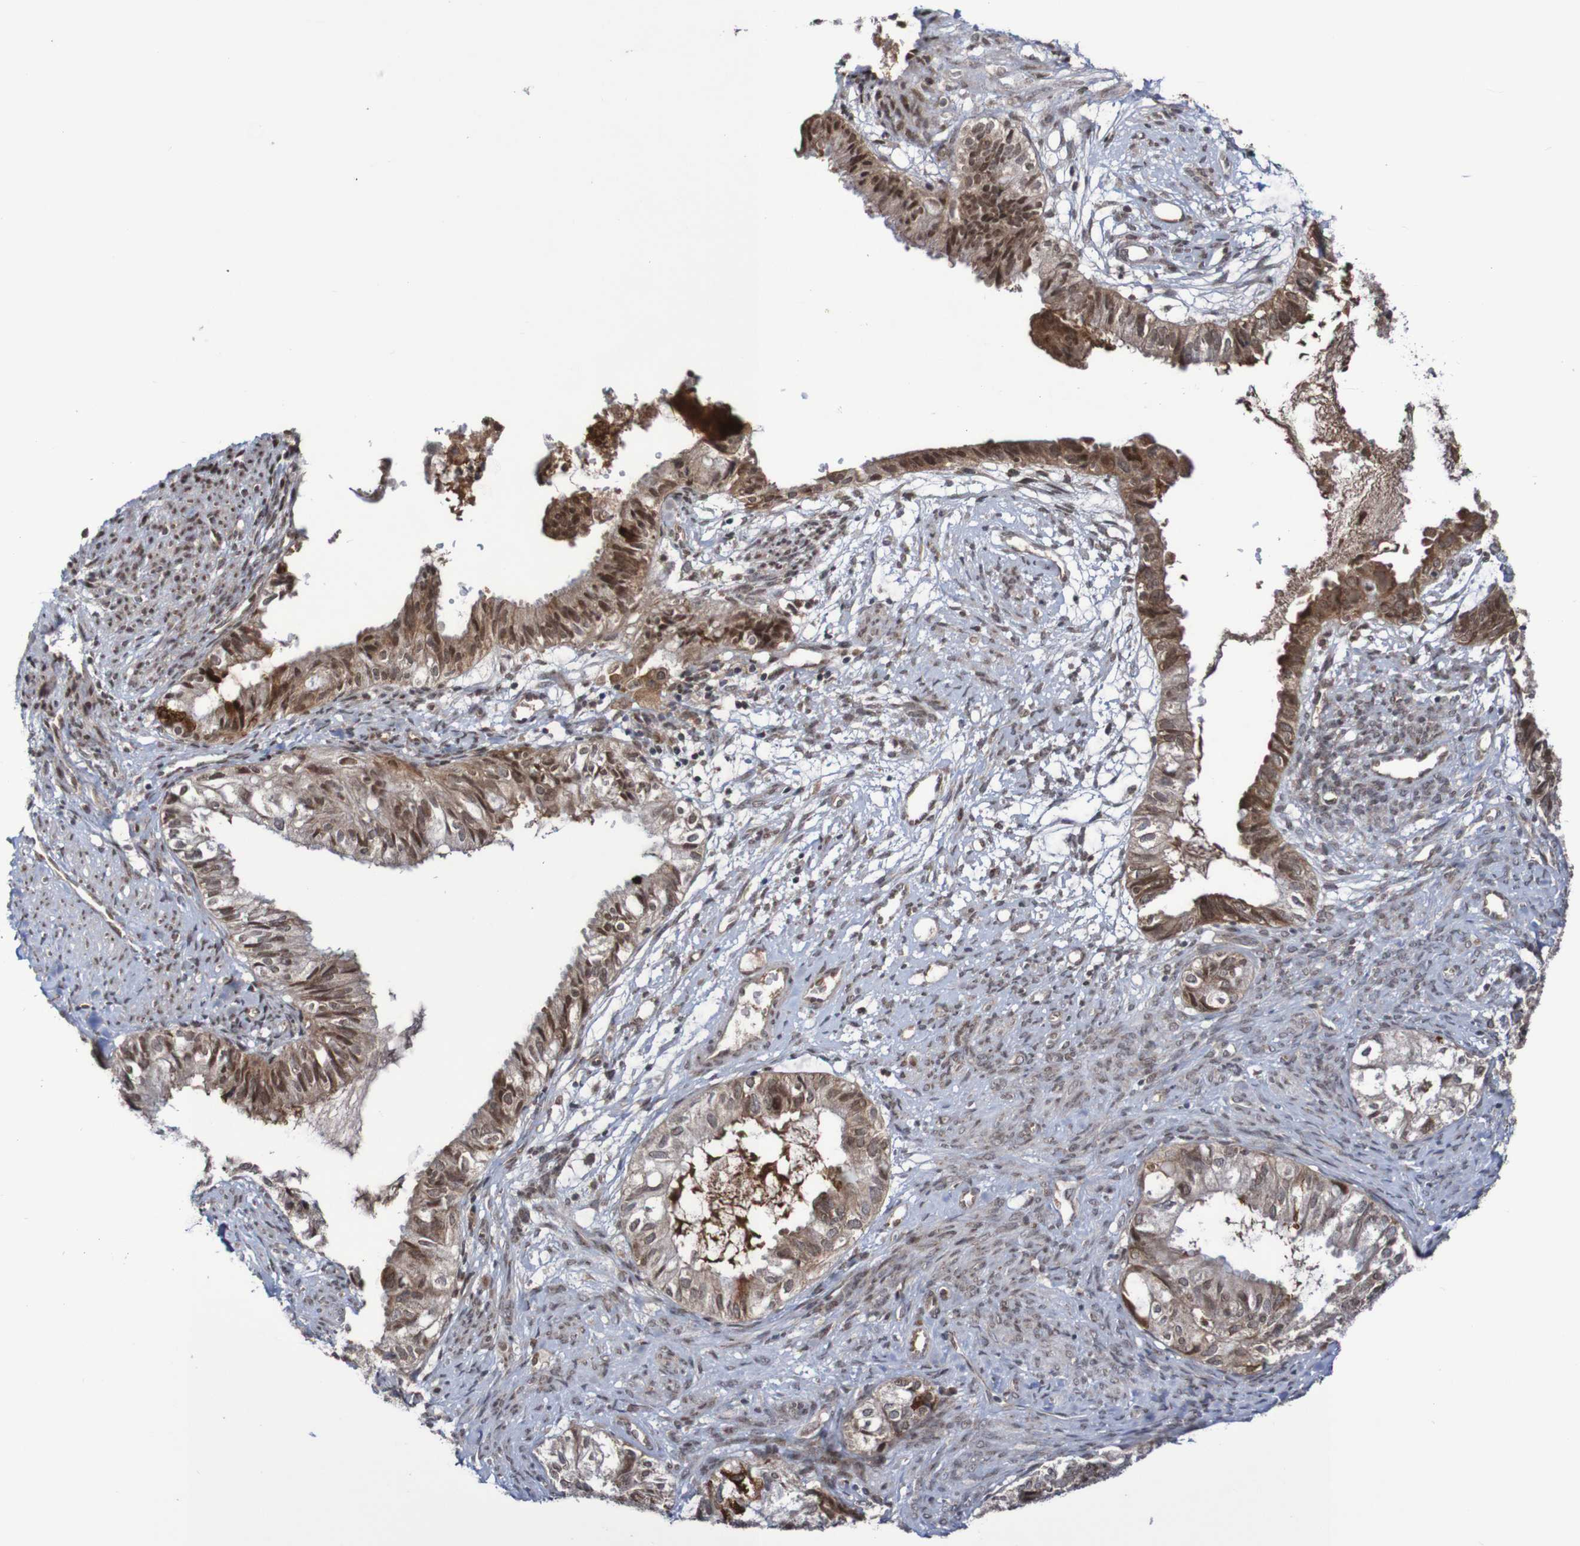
{"staining": {"intensity": "moderate", "quantity": ">75%", "location": "cytoplasmic/membranous,nuclear"}, "tissue": "cervical cancer", "cell_type": "Tumor cells", "image_type": "cancer", "snomed": [{"axis": "morphology", "description": "Normal tissue, NOS"}, {"axis": "morphology", "description": "Adenocarcinoma, NOS"}, {"axis": "topography", "description": "Cervix"}, {"axis": "topography", "description": "Endometrium"}], "caption": "High-power microscopy captured an immunohistochemistry micrograph of cervical cancer (adenocarcinoma), revealing moderate cytoplasmic/membranous and nuclear staining in approximately >75% of tumor cells.", "gene": "ITLN1", "patient": {"sex": "female", "age": 86}}